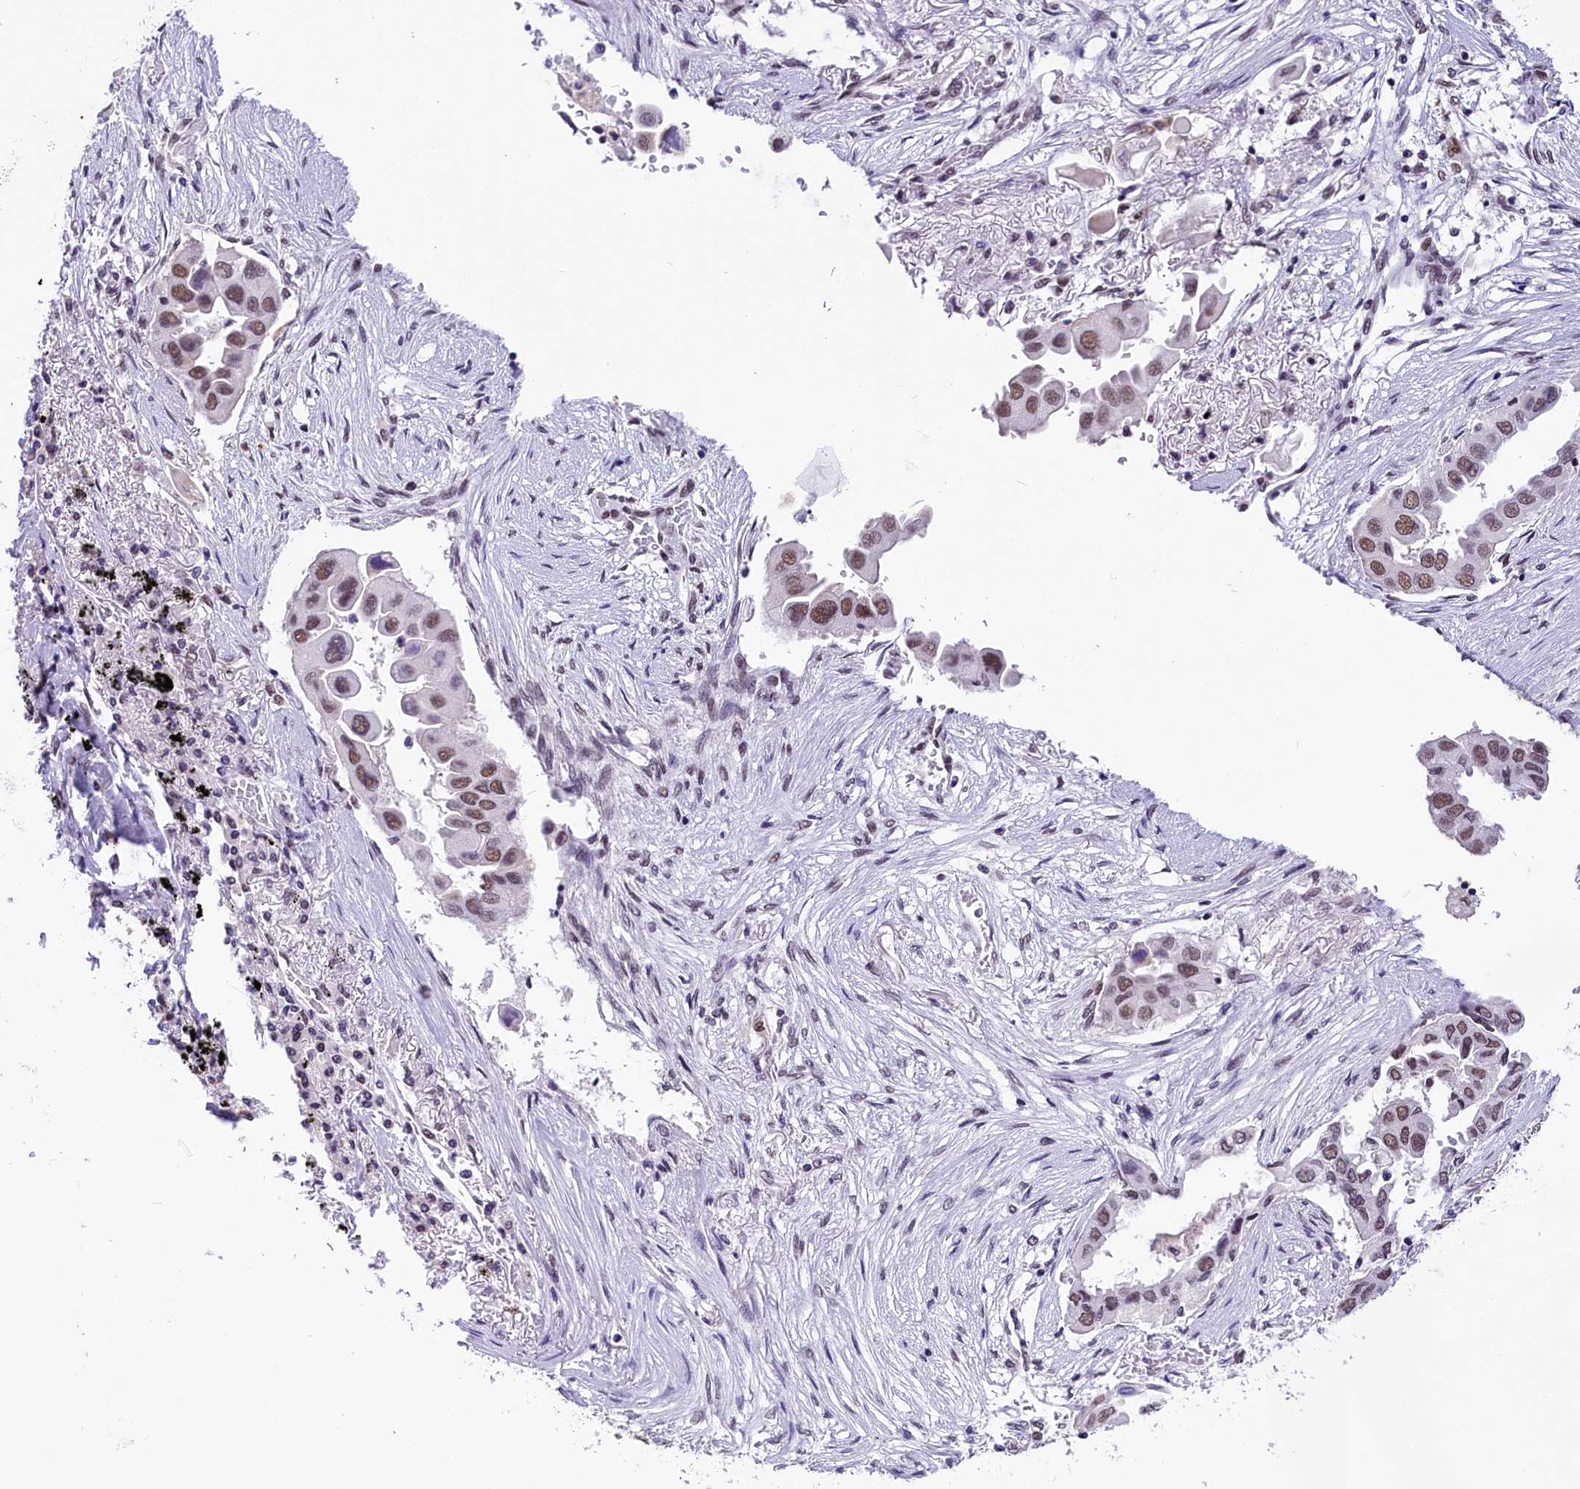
{"staining": {"intensity": "moderate", "quantity": ">75%", "location": "nuclear"}, "tissue": "lung cancer", "cell_type": "Tumor cells", "image_type": "cancer", "snomed": [{"axis": "morphology", "description": "Adenocarcinoma, NOS"}, {"axis": "topography", "description": "Lung"}], "caption": "Brown immunohistochemical staining in lung adenocarcinoma exhibits moderate nuclear expression in about >75% of tumor cells.", "gene": "ZC3H4", "patient": {"sex": "female", "age": 76}}